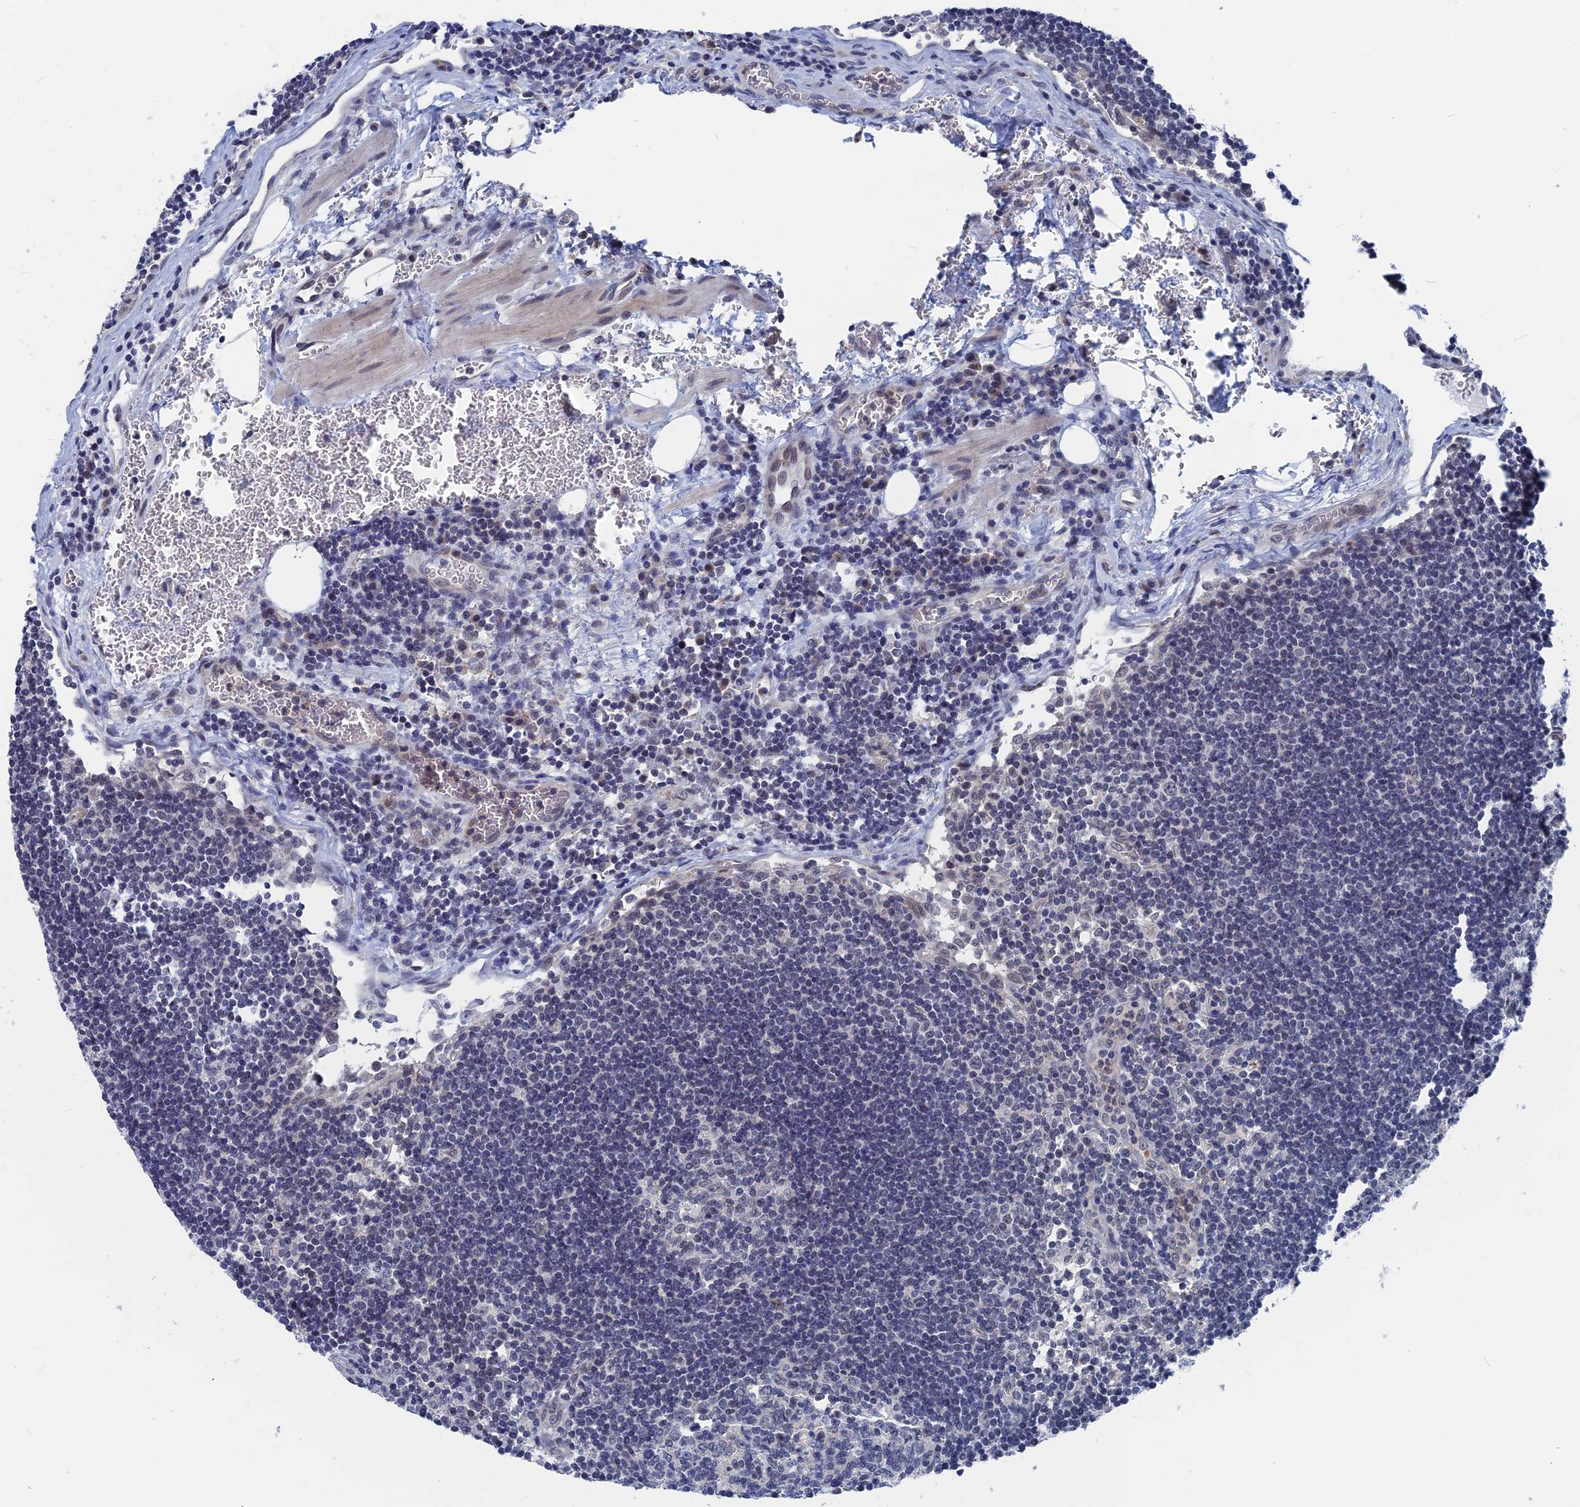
{"staining": {"intensity": "negative", "quantity": "none", "location": "none"}, "tissue": "lymph node", "cell_type": "Germinal center cells", "image_type": "normal", "snomed": [{"axis": "morphology", "description": "Normal tissue, NOS"}, {"axis": "topography", "description": "Lymph node"}], "caption": "High magnification brightfield microscopy of benign lymph node stained with DAB (brown) and counterstained with hematoxylin (blue): germinal center cells show no significant expression.", "gene": "MARCHF3", "patient": {"sex": "female", "age": 73}}